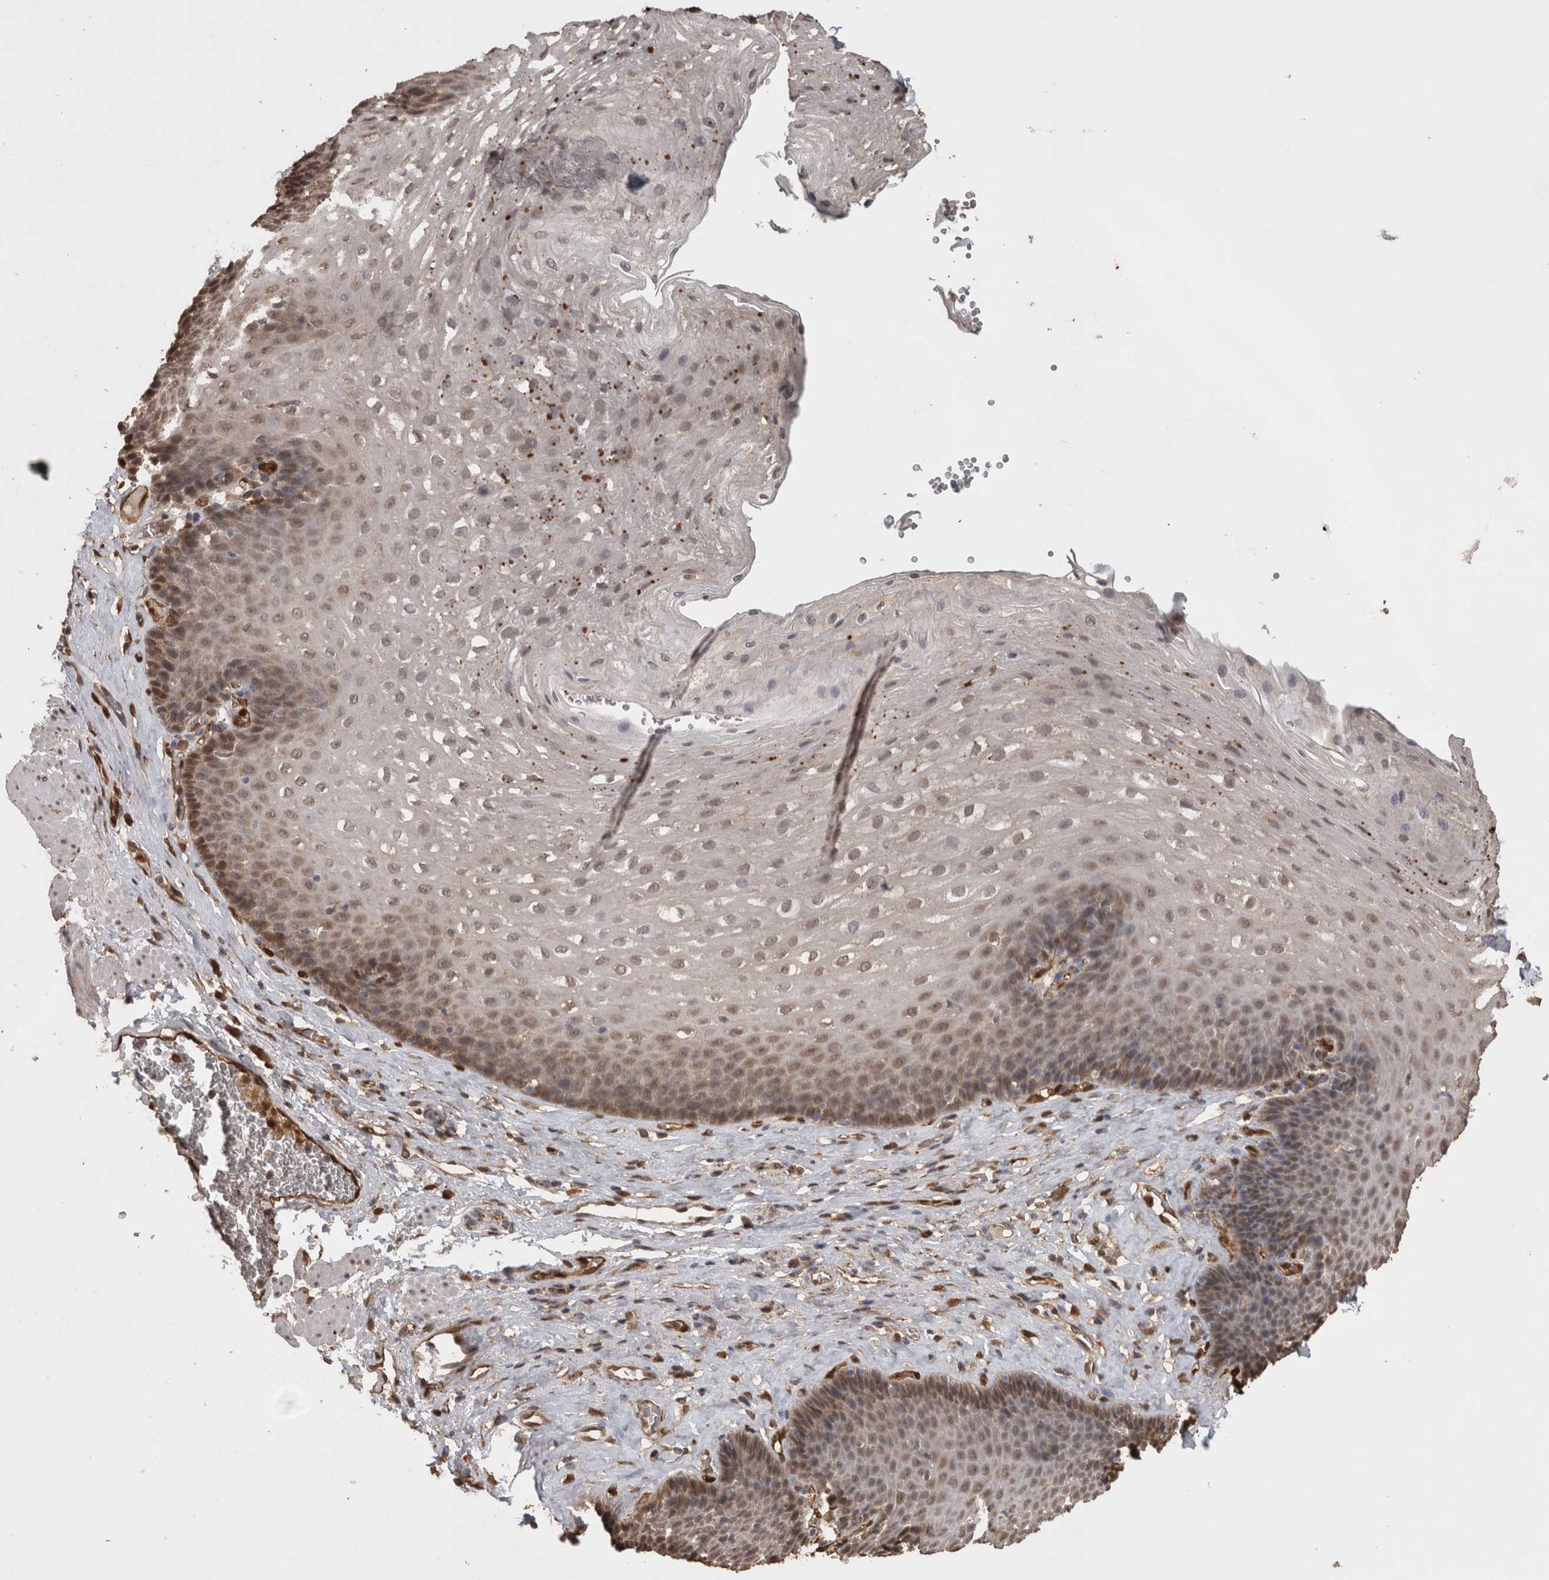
{"staining": {"intensity": "weak", "quantity": ">75%", "location": "nuclear"}, "tissue": "esophagus", "cell_type": "Squamous epithelial cells", "image_type": "normal", "snomed": [{"axis": "morphology", "description": "Normal tissue, NOS"}, {"axis": "topography", "description": "Esophagus"}], "caption": "IHC image of normal esophagus: human esophagus stained using immunohistochemistry (IHC) displays low levels of weak protein expression localized specifically in the nuclear of squamous epithelial cells, appearing as a nuclear brown color.", "gene": "LXN", "patient": {"sex": "female", "age": 66}}